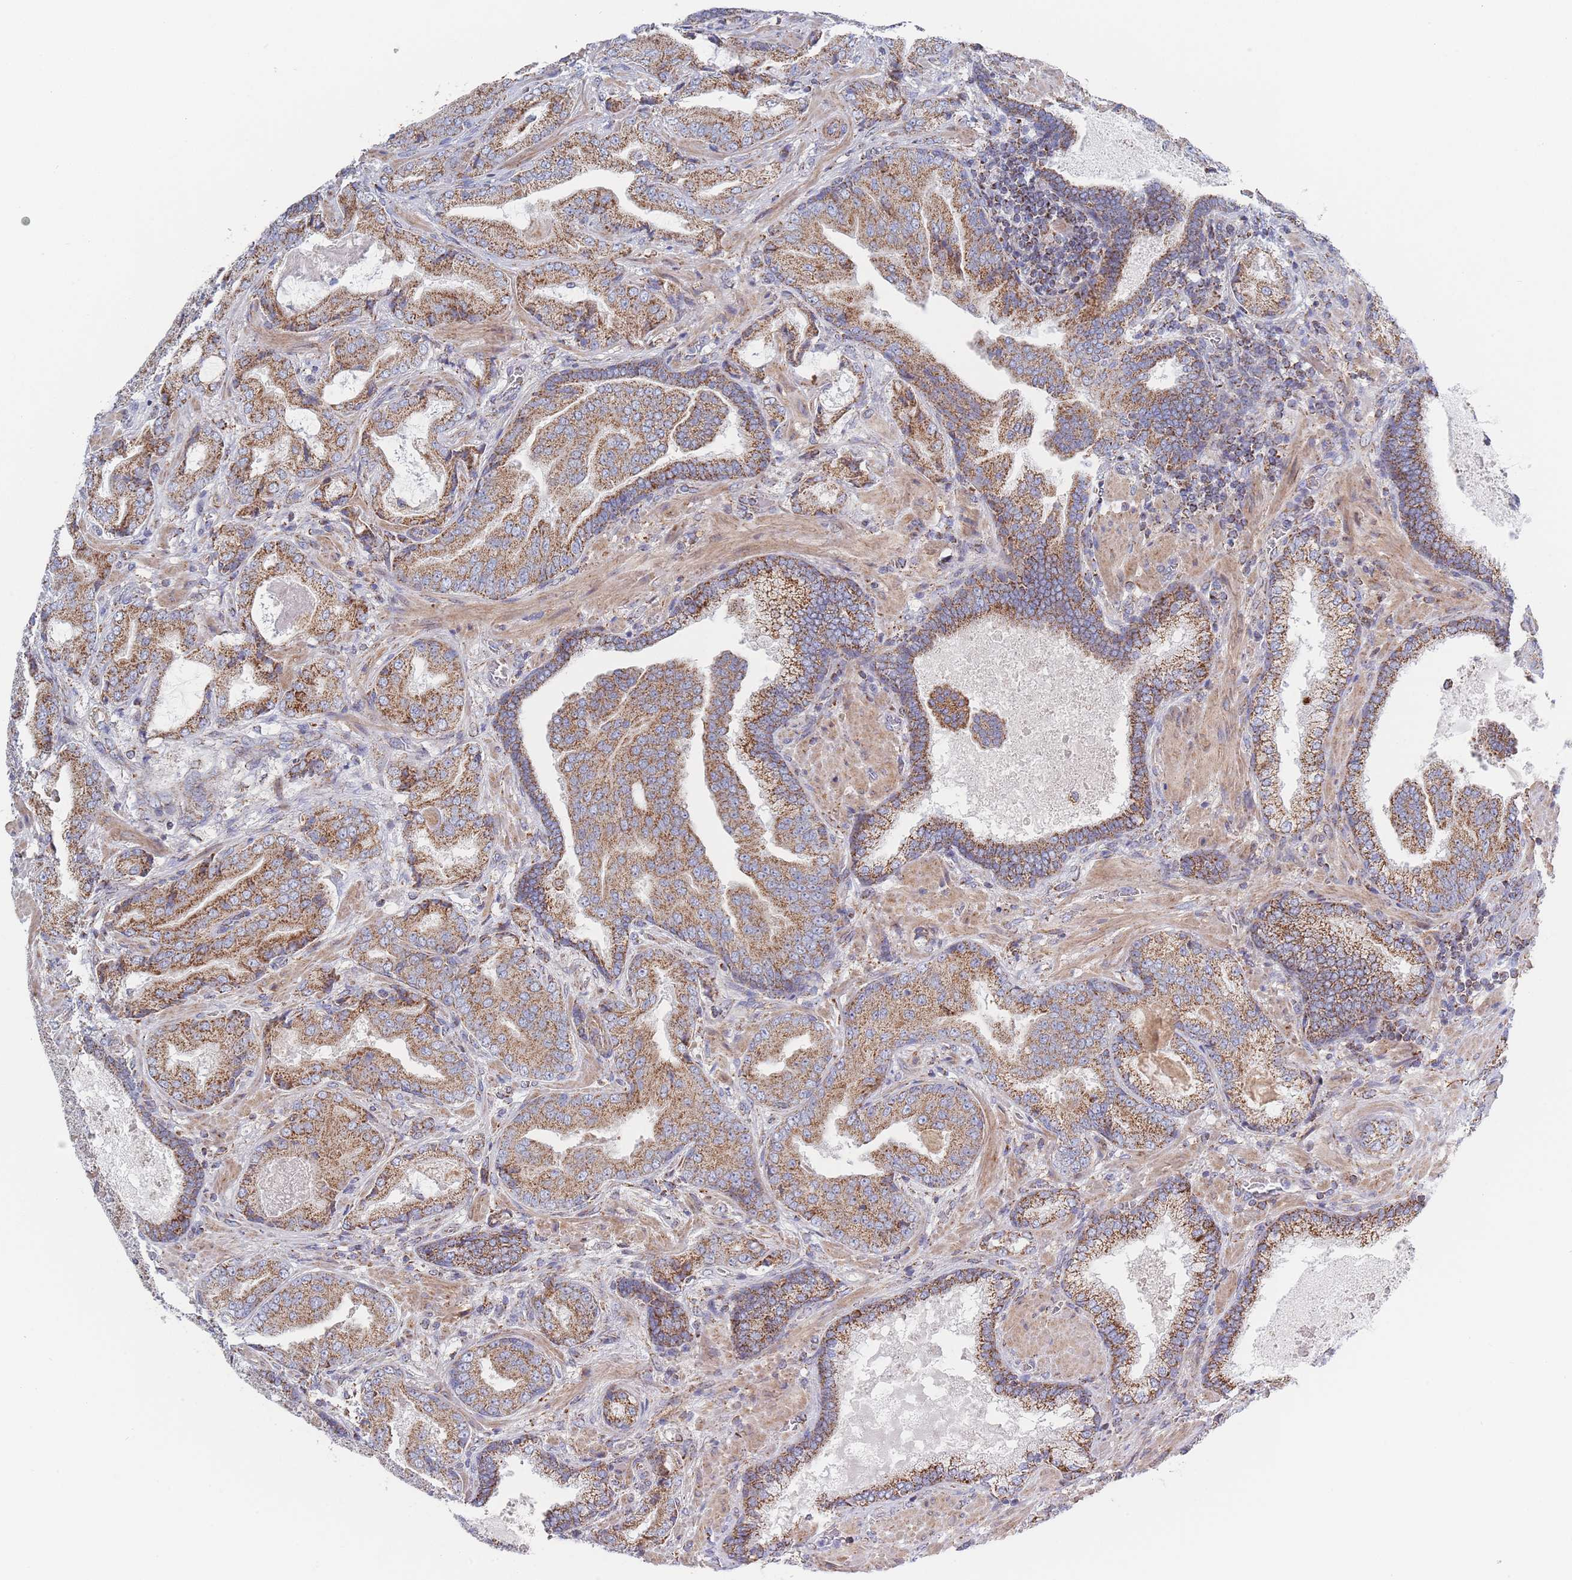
{"staining": {"intensity": "moderate", "quantity": ">75%", "location": "cytoplasmic/membranous"}, "tissue": "prostate cancer", "cell_type": "Tumor cells", "image_type": "cancer", "snomed": [{"axis": "morphology", "description": "Adenocarcinoma, High grade"}, {"axis": "topography", "description": "Prostate"}], "caption": "Immunohistochemical staining of prostate adenocarcinoma (high-grade) demonstrates moderate cytoplasmic/membranous protein expression in about >75% of tumor cells.", "gene": "IKZF4", "patient": {"sex": "male", "age": 68}}